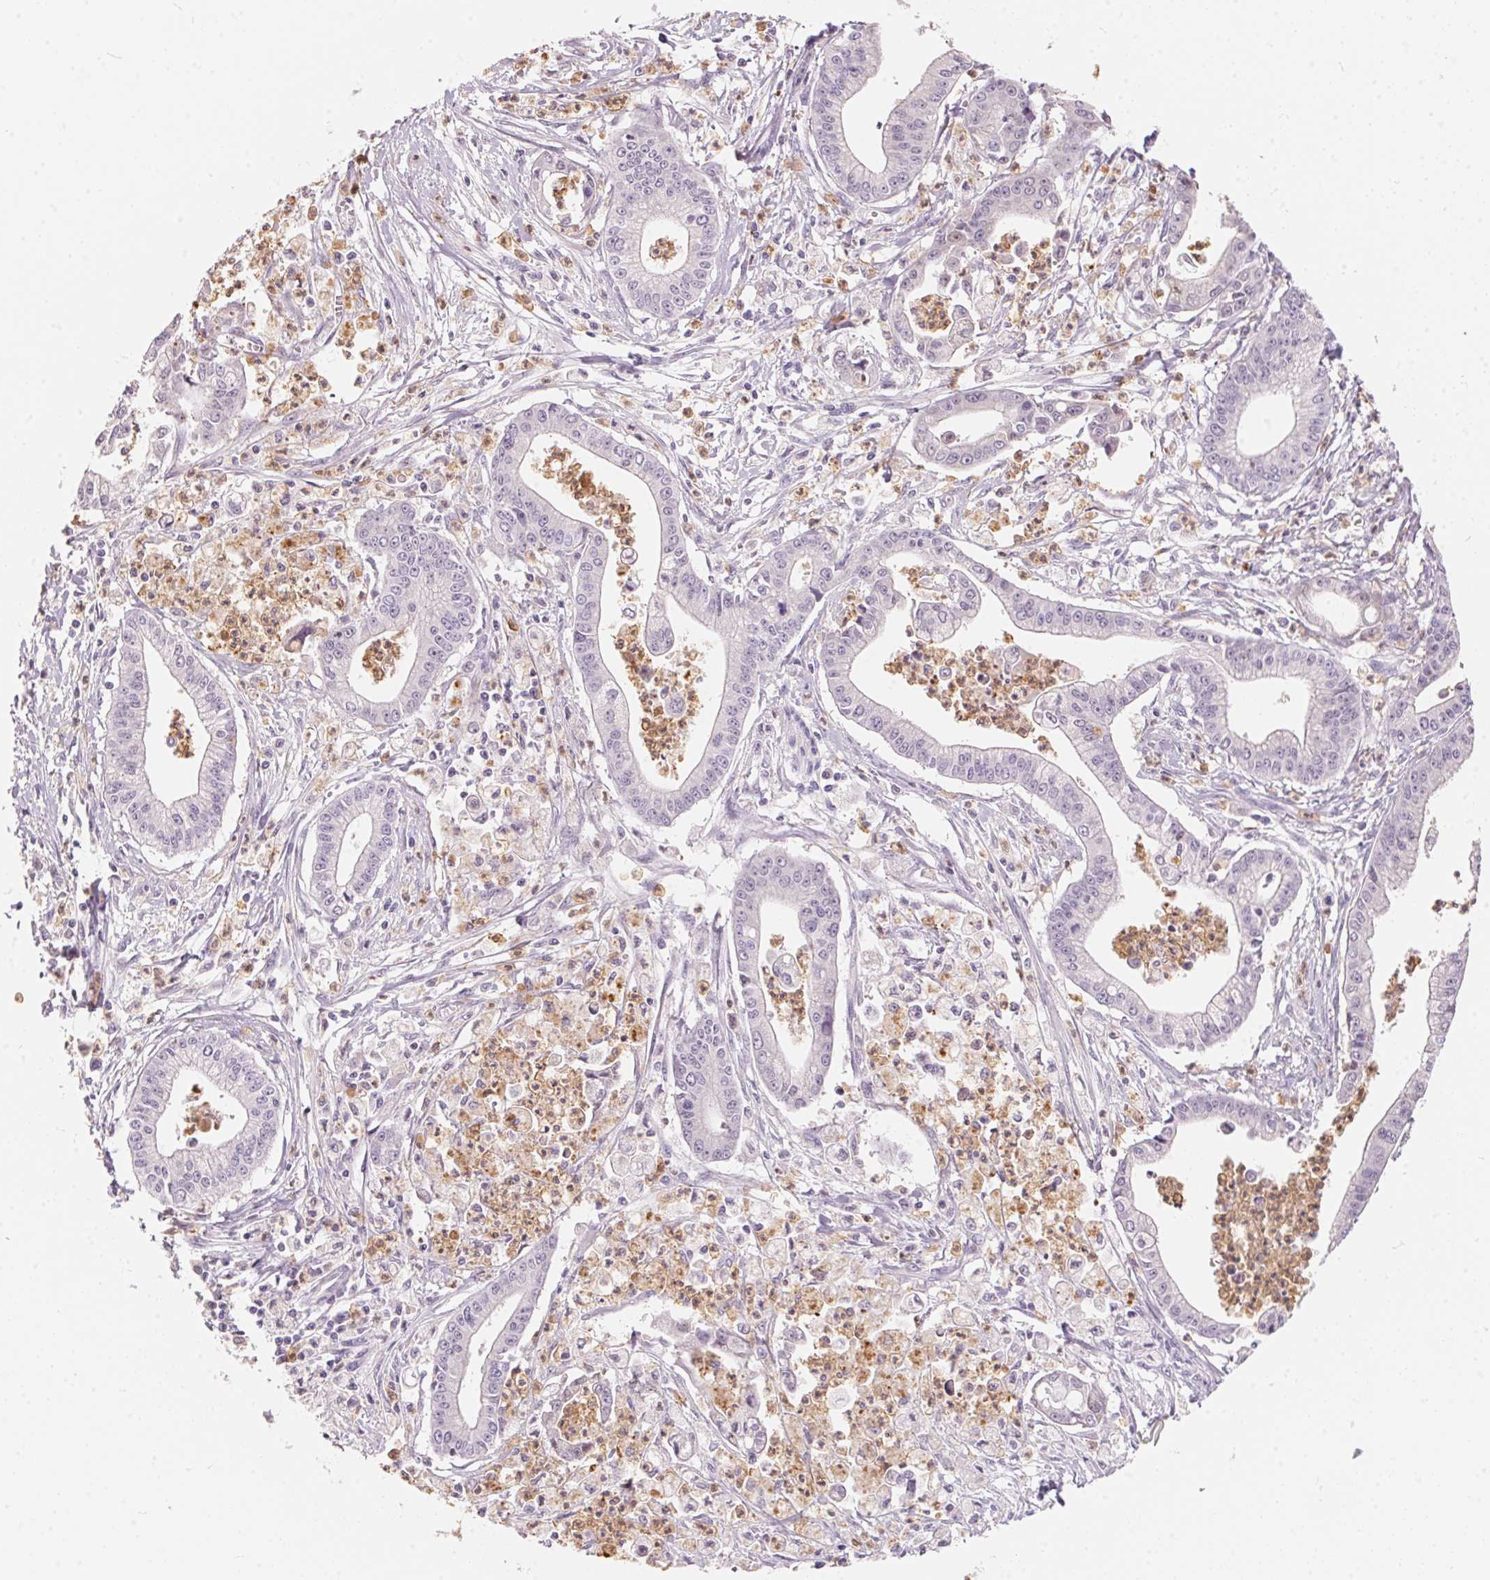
{"staining": {"intensity": "negative", "quantity": "none", "location": "none"}, "tissue": "pancreatic cancer", "cell_type": "Tumor cells", "image_type": "cancer", "snomed": [{"axis": "morphology", "description": "Adenocarcinoma, NOS"}, {"axis": "topography", "description": "Pancreas"}], "caption": "Tumor cells are negative for protein expression in human pancreatic adenocarcinoma. The staining is performed using DAB (3,3'-diaminobenzidine) brown chromogen with nuclei counter-stained in using hematoxylin.", "gene": "SERPINB1", "patient": {"sex": "female", "age": 65}}